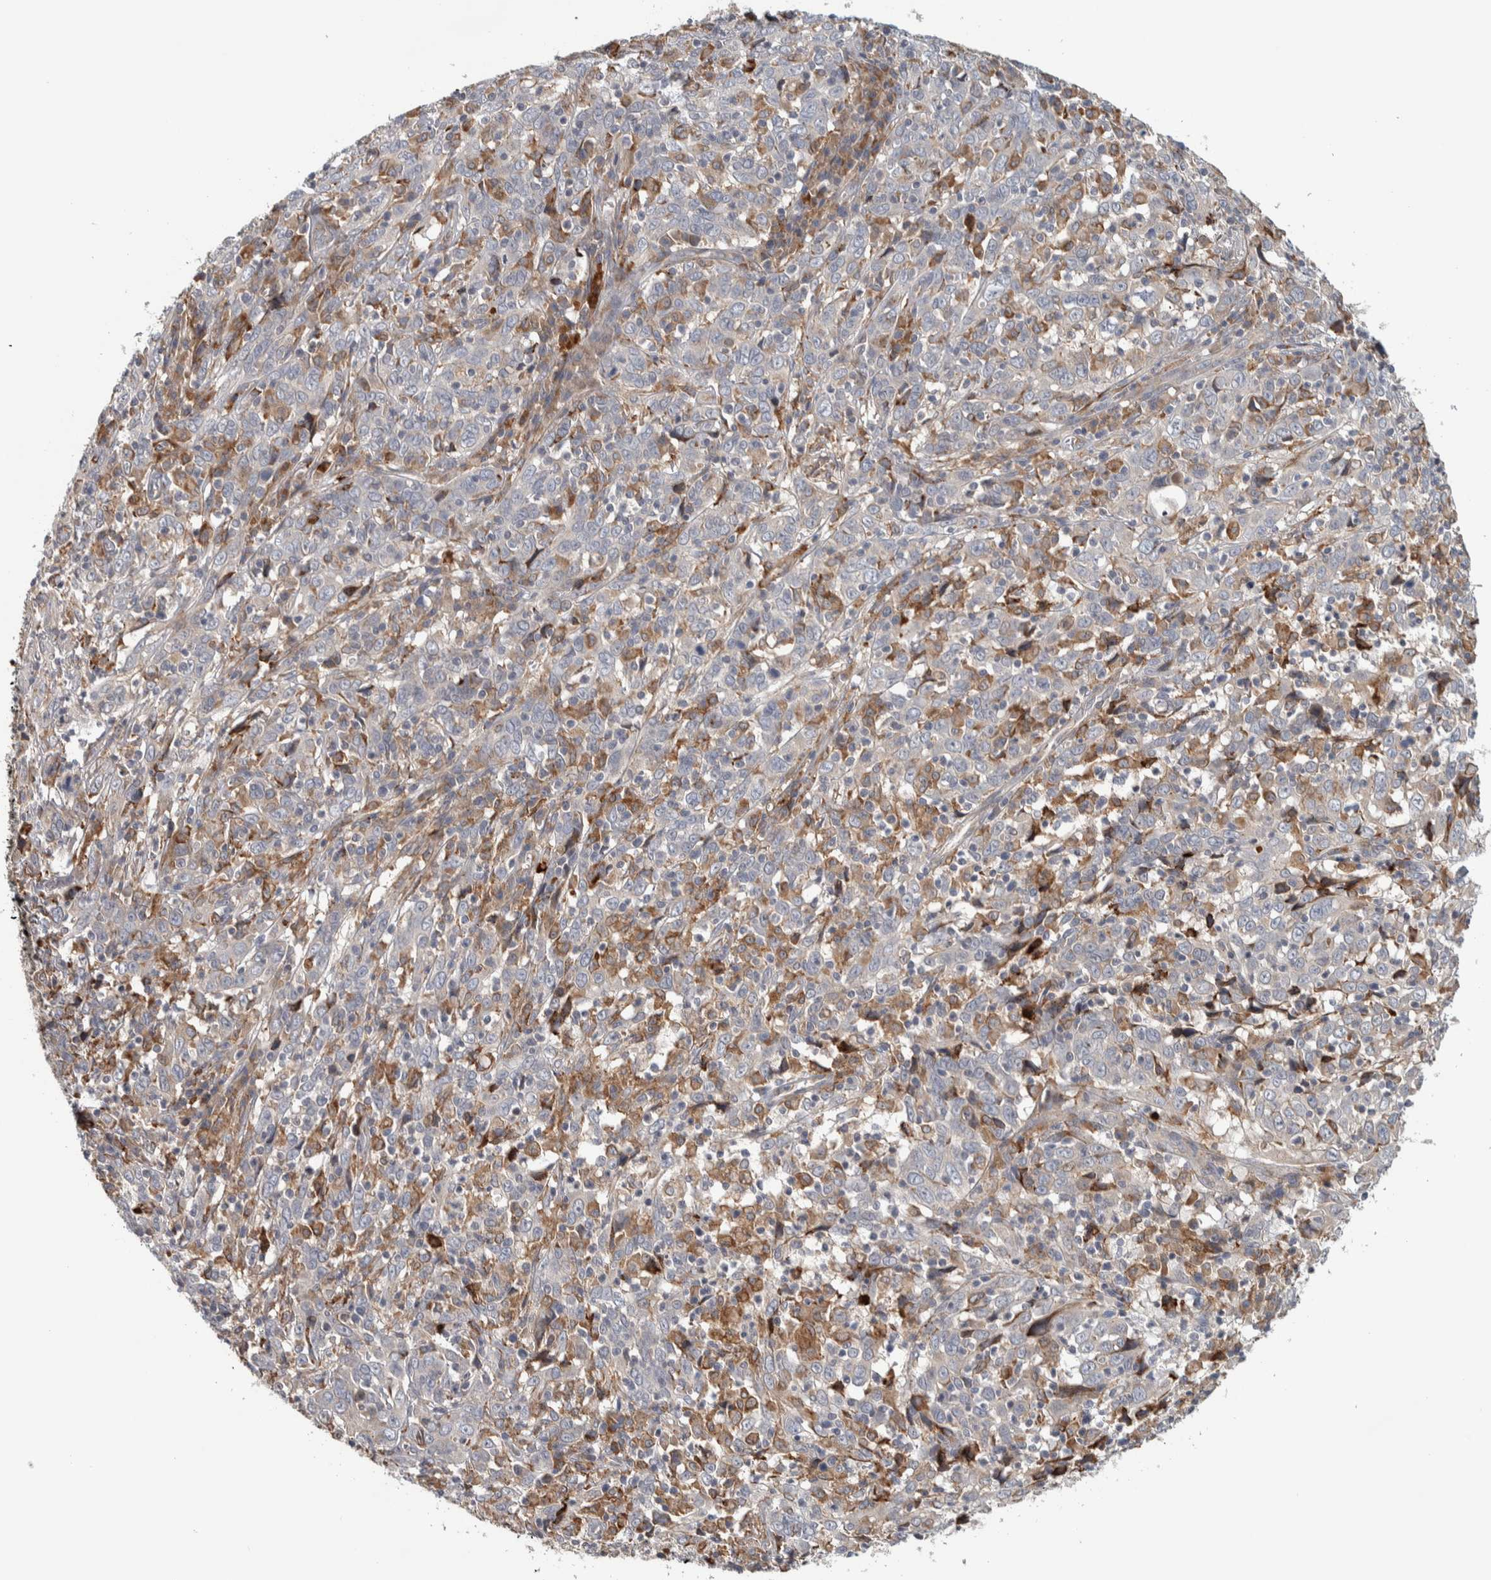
{"staining": {"intensity": "weak", "quantity": "<25%", "location": "cytoplasmic/membranous"}, "tissue": "cervical cancer", "cell_type": "Tumor cells", "image_type": "cancer", "snomed": [{"axis": "morphology", "description": "Squamous cell carcinoma, NOS"}, {"axis": "topography", "description": "Cervix"}], "caption": "Cervical squamous cell carcinoma was stained to show a protein in brown. There is no significant staining in tumor cells.", "gene": "ADPRM", "patient": {"sex": "female", "age": 46}}